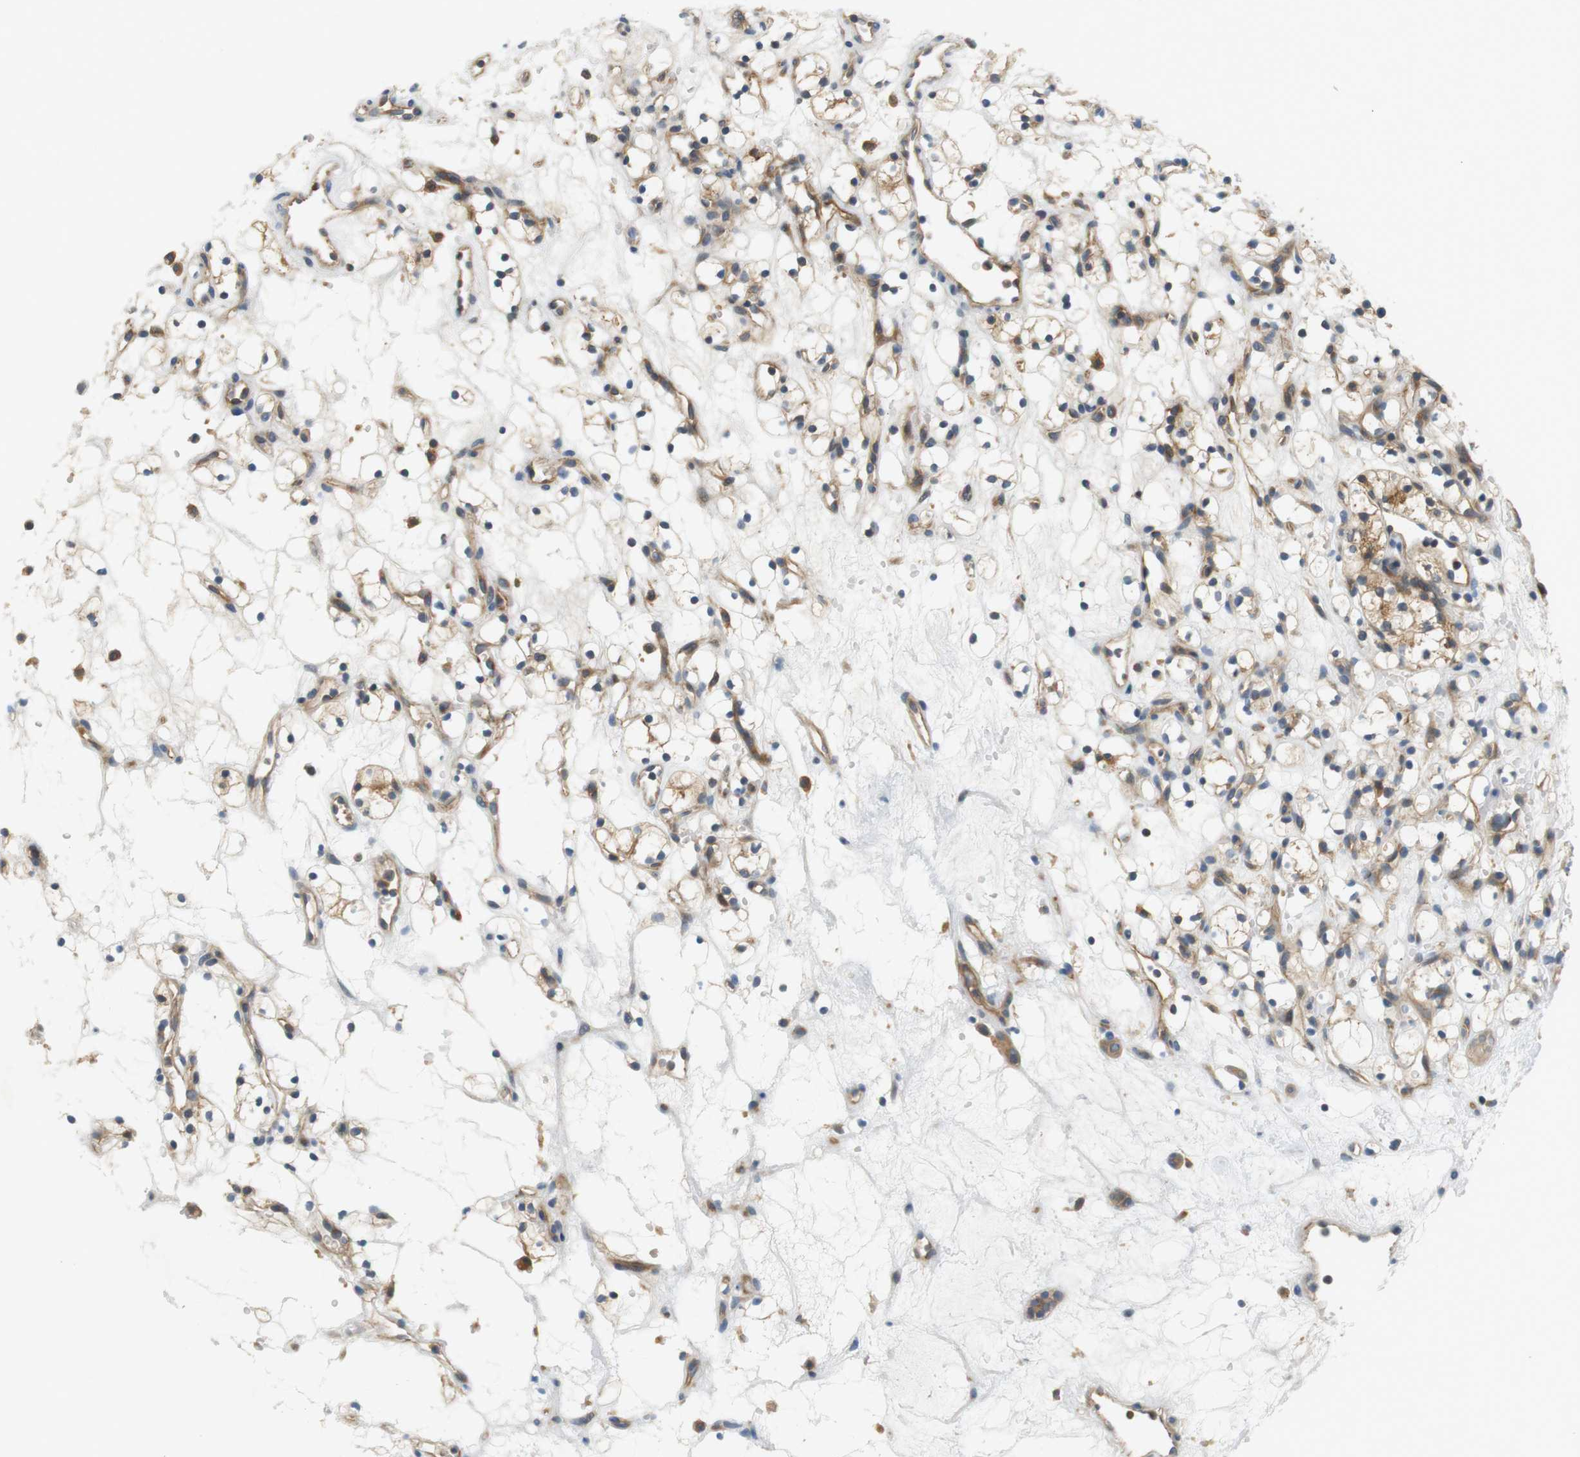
{"staining": {"intensity": "moderate", "quantity": "25%-75%", "location": "cytoplasmic/membranous"}, "tissue": "renal cancer", "cell_type": "Tumor cells", "image_type": "cancer", "snomed": [{"axis": "morphology", "description": "Adenocarcinoma, NOS"}, {"axis": "topography", "description": "Kidney"}], "caption": "The immunohistochemical stain shows moderate cytoplasmic/membranous expression in tumor cells of adenocarcinoma (renal) tissue.", "gene": "SH3GLB1", "patient": {"sex": "female", "age": 60}}